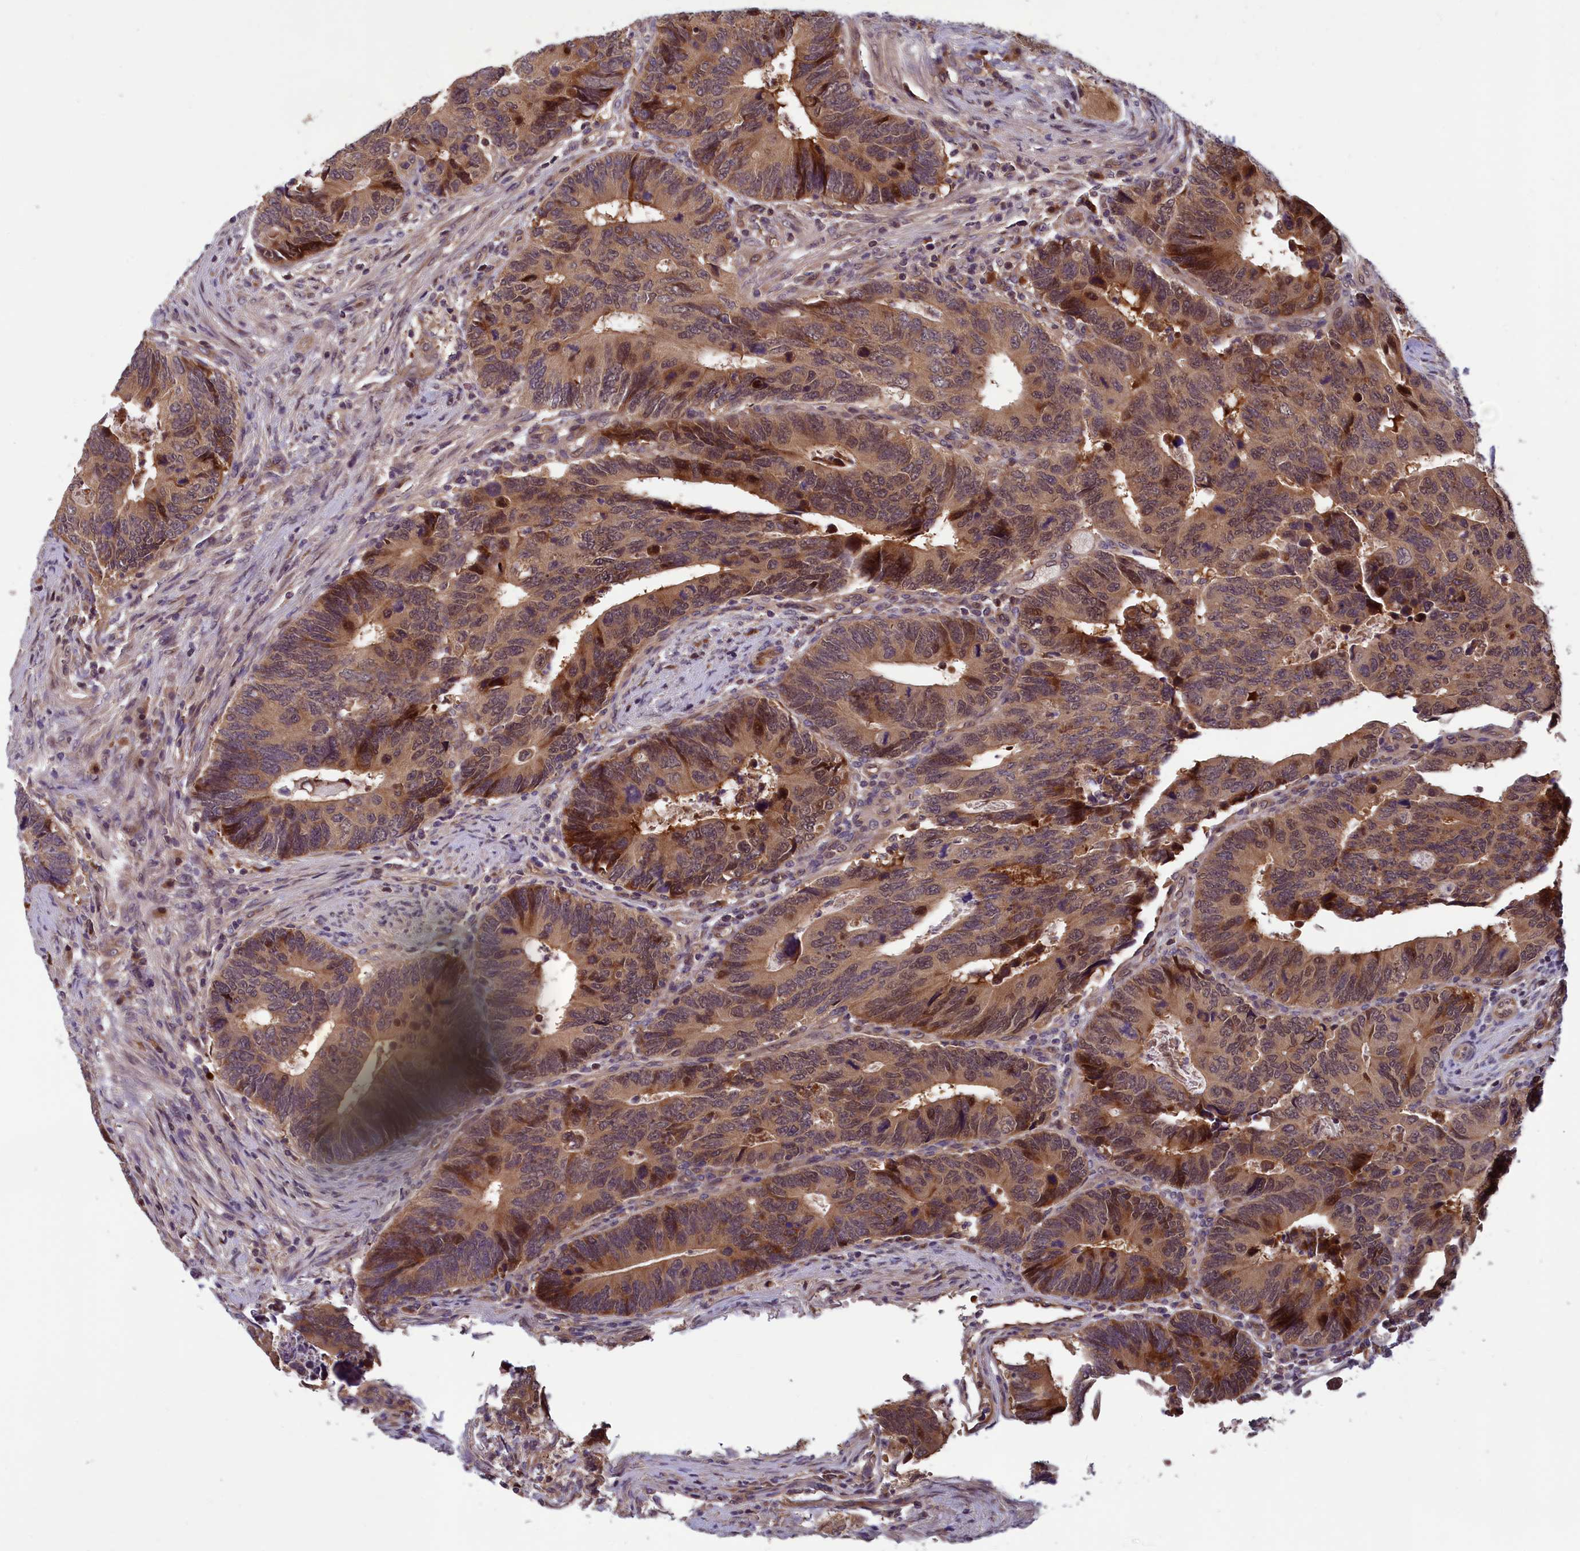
{"staining": {"intensity": "strong", "quantity": "<25%", "location": "cytoplasmic/membranous,nuclear"}, "tissue": "colorectal cancer", "cell_type": "Tumor cells", "image_type": "cancer", "snomed": [{"axis": "morphology", "description": "Adenocarcinoma, NOS"}, {"axis": "topography", "description": "Colon"}], "caption": "Immunohistochemical staining of human colorectal cancer (adenocarcinoma) exhibits strong cytoplasmic/membranous and nuclear protein staining in about <25% of tumor cells.", "gene": "CCDC15", "patient": {"sex": "male", "age": 87}}